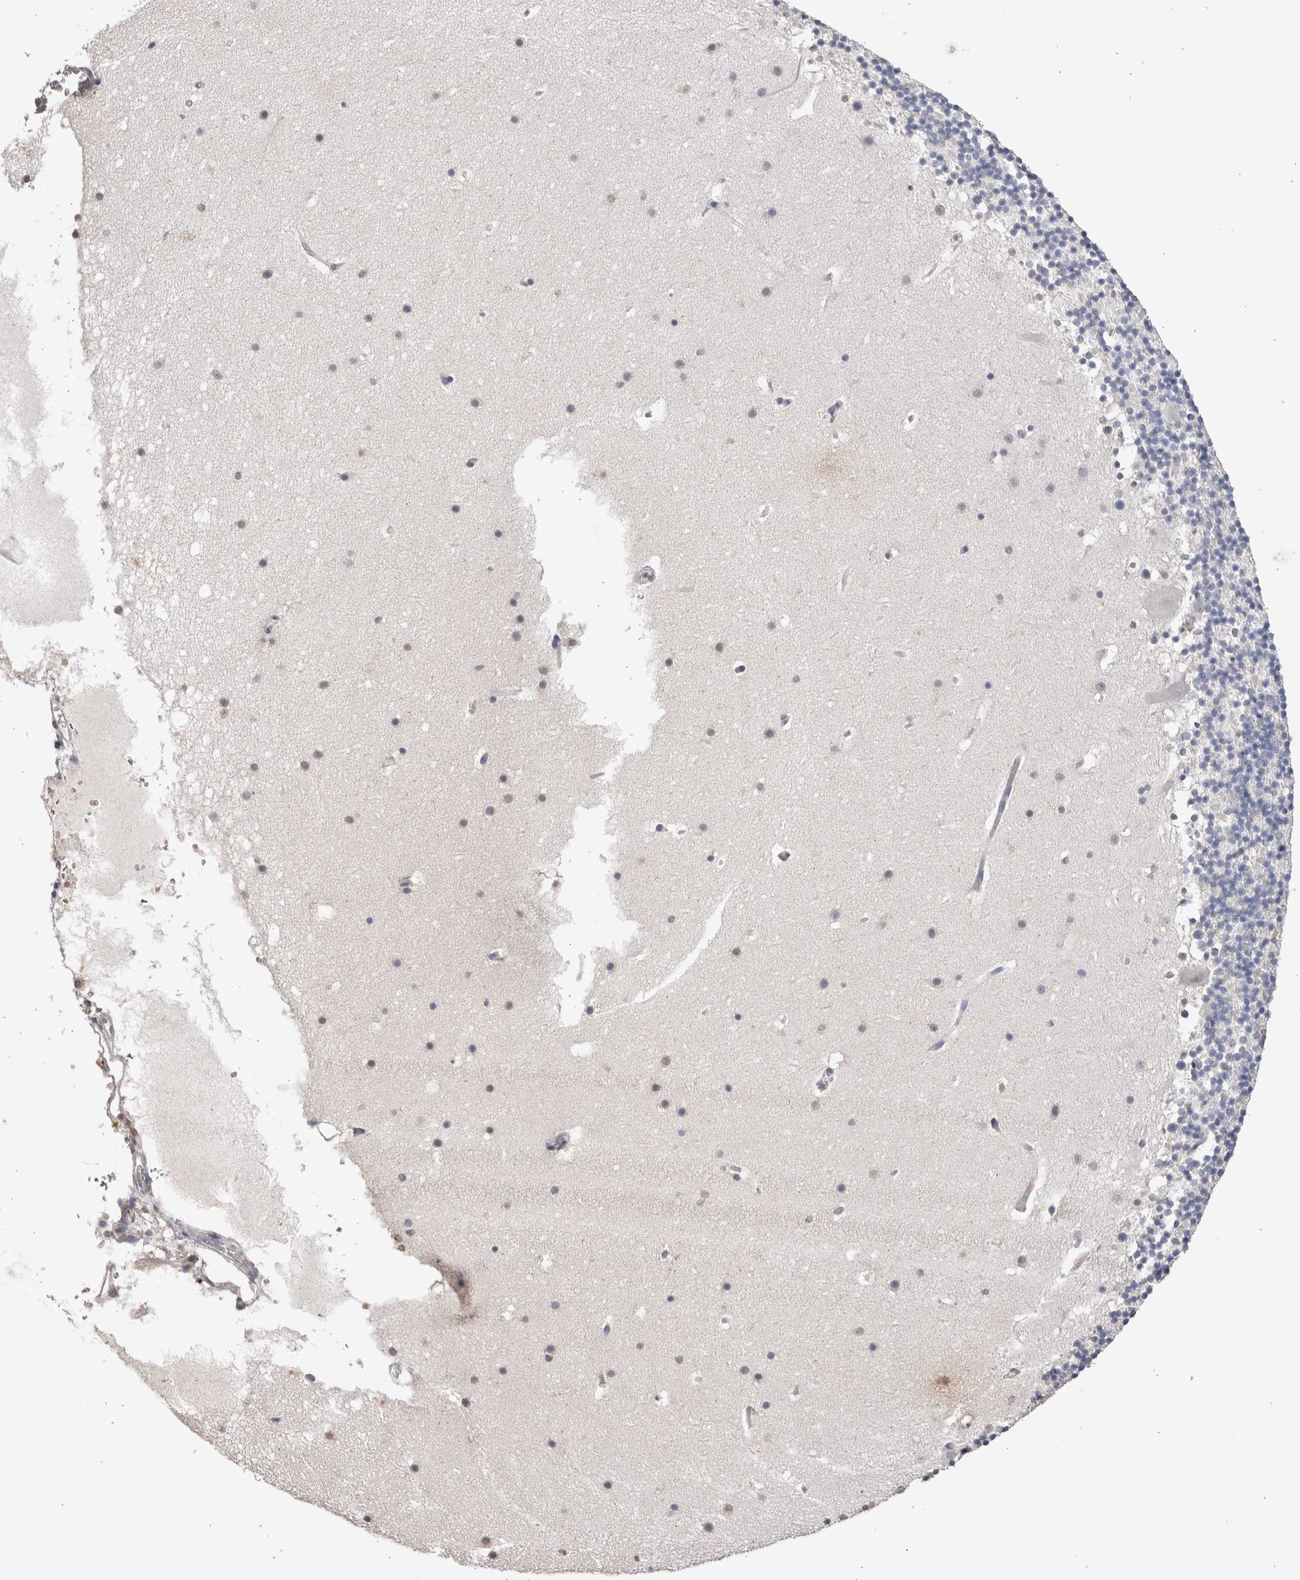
{"staining": {"intensity": "negative", "quantity": "none", "location": "none"}, "tissue": "cerebellum", "cell_type": "Cells in granular layer", "image_type": "normal", "snomed": [{"axis": "morphology", "description": "Normal tissue, NOS"}, {"axis": "topography", "description": "Cerebellum"}], "caption": "Unremarkable cerebellum was stained to show a protein in brown. There is no significant expression in cells in granular layer. (Stains: DAB immunohistochemistry (IHC) with hematoxylin counter stain, Microscopy: brightfield microscopy at high magnification).", "gene": "LGALS2", "patient": {"sex": "male", "age": 57}}